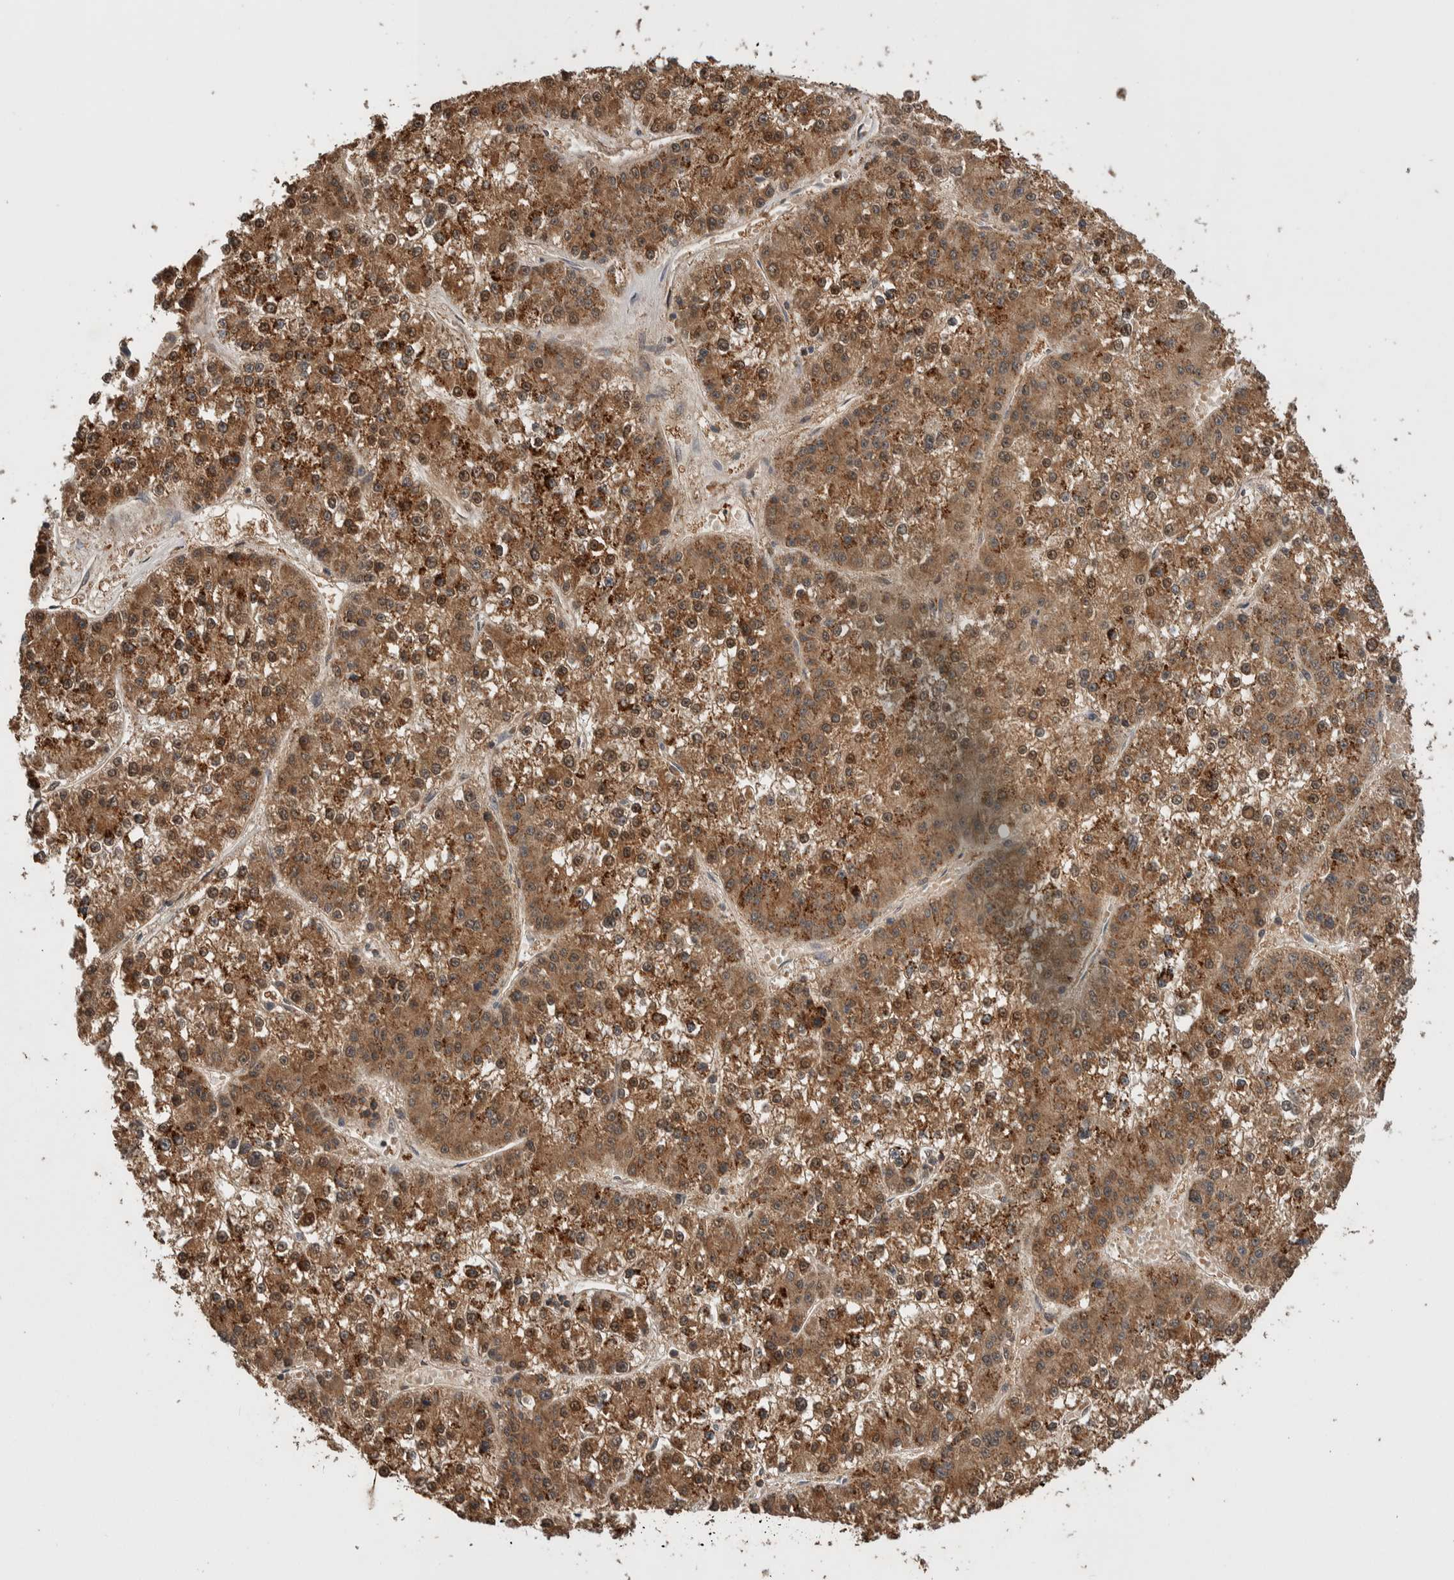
{"staining": {"intensity": "strong", "quantity": ">75%", "location": "cytoplasmic/membranous"}, "tissue": "liver cancer", "cell_type": "Tumor cells", "image_type": "cancer", "snomed": [{"axis": "morphology", "description": "Carcinoma, Hepatocellular, NOS"}, {"axis": "topography", "description": "Liver"}], "caption": "A brown stain labels strong cytoplasmic/membranous staining of a protein in hepatocellular carcinoma (liver) tumor cells.", "gene": "DVL2", "patient": {"sex": "female", "age": 73}}